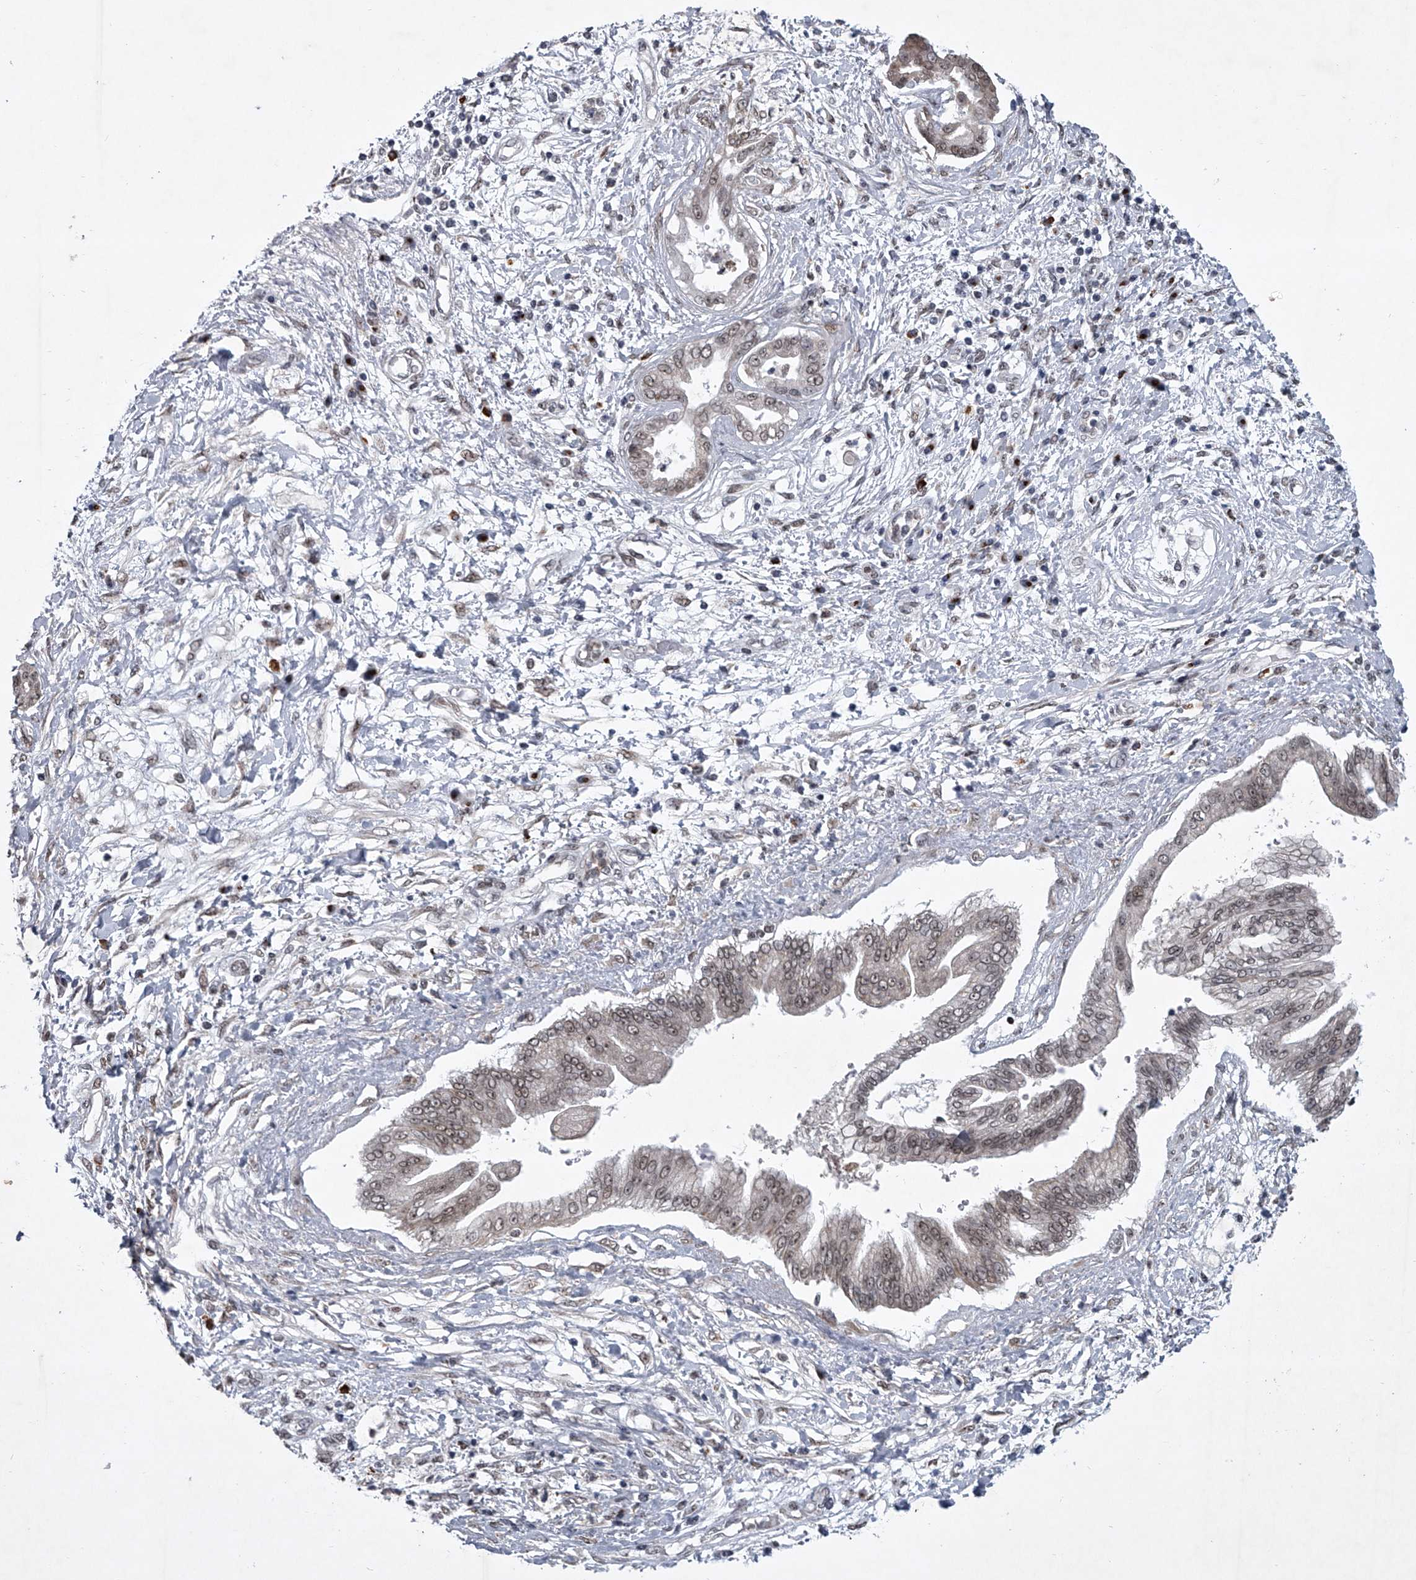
{"staining": {"intensity": "weak", "quantity": ">75%", "location": "nuclear"}, "tissue": "pancreatic cancer", "cell_type": "Tumor cells", "image_type": "cancer", "snomed": [{"axis": "morphology", "description": "Adenocarcinoma, NOS"}, {"axis": "topography", "description": "Pancreas"}], "caption": "The image exhibits staining of pancreatic adenocarcinoma, revealing weak nuclear protein positivity (brown color) within tumor cells.", "gene": "MLLT1", "patient": {"sex": "female", "age": 56}}